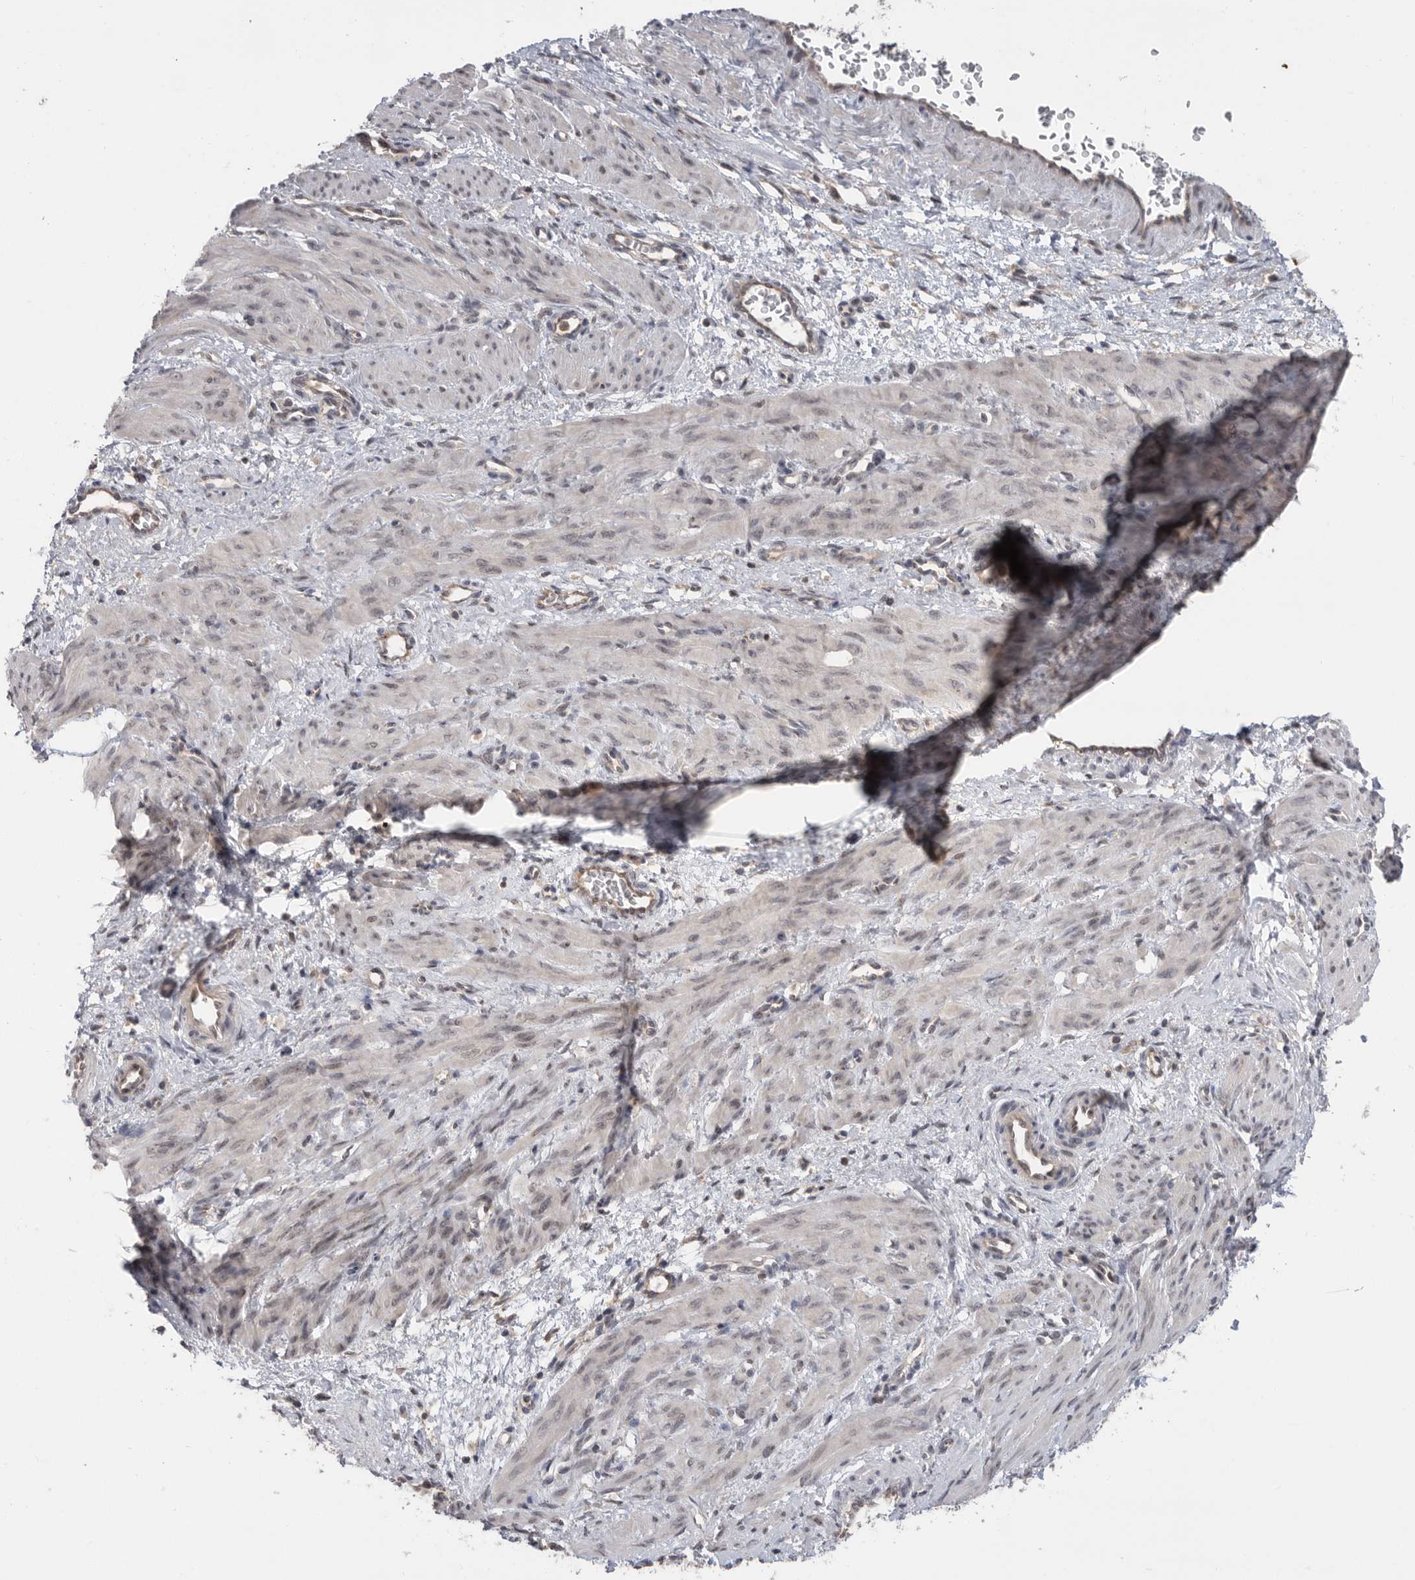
{"staining": {"intensity": "moderate", "quantity": "<25%", "location": "cytoplasmic/membranous"}, "tissue": "smooth muscle", "cell_type": "Smooth muscle cells", "image_type": "normal", "snomed": [{"axis": "morphology", "description": "Normal tissue, NOS"}, {"axis": "topography", "description": "Endometrium"}], "caption": "A brown stain labels moderate cytoplasmic/membranous positivity of a protein in smooth muscle cells of benign smooth muscle. (DAB (3,3'-diaminobenzidine) IHC with brightfield microscopy, high magnification).", "gene": "KLK5", "patient": {"sex": "female", "age": 33}}